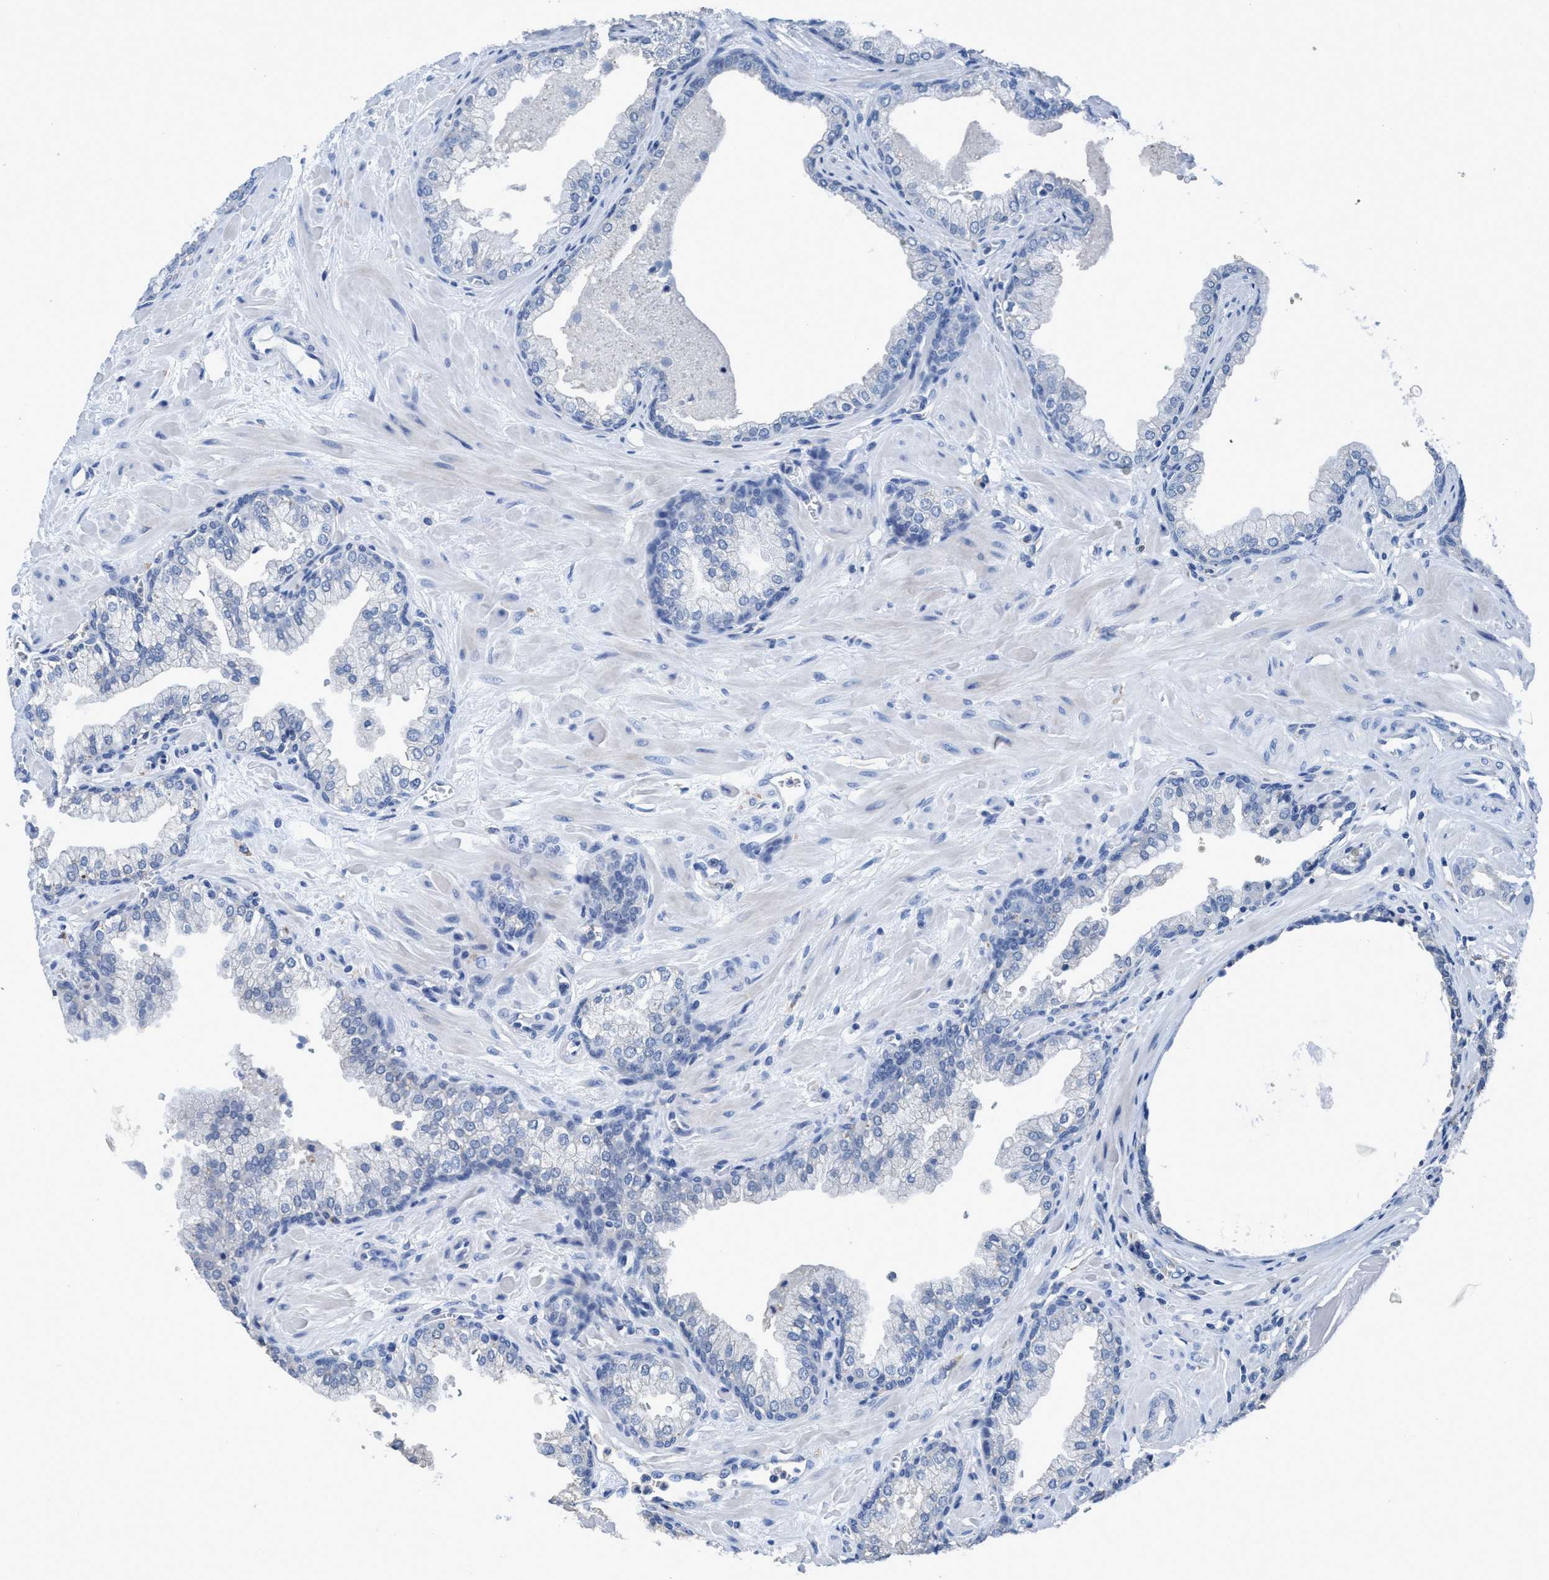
{"staining": {"intensity": "negative", "quantity": "none", "location": "none"}, "tissue": "prostate cancer", "cell_type": "Tumor cells", "image_type": "cancer", "snomed": [{"axis": "morphology", "description": "Adenocarcinoma, Low grade"}, {"axis": "topography", "description": "Prostate"}], "caption": "Prostate adenocarcinoma (low-grade) stained for a protein using IHC reveals no staining tumor cells.", "gene": "DNAI1", "patient": {"sex": "male", "age": 63}}